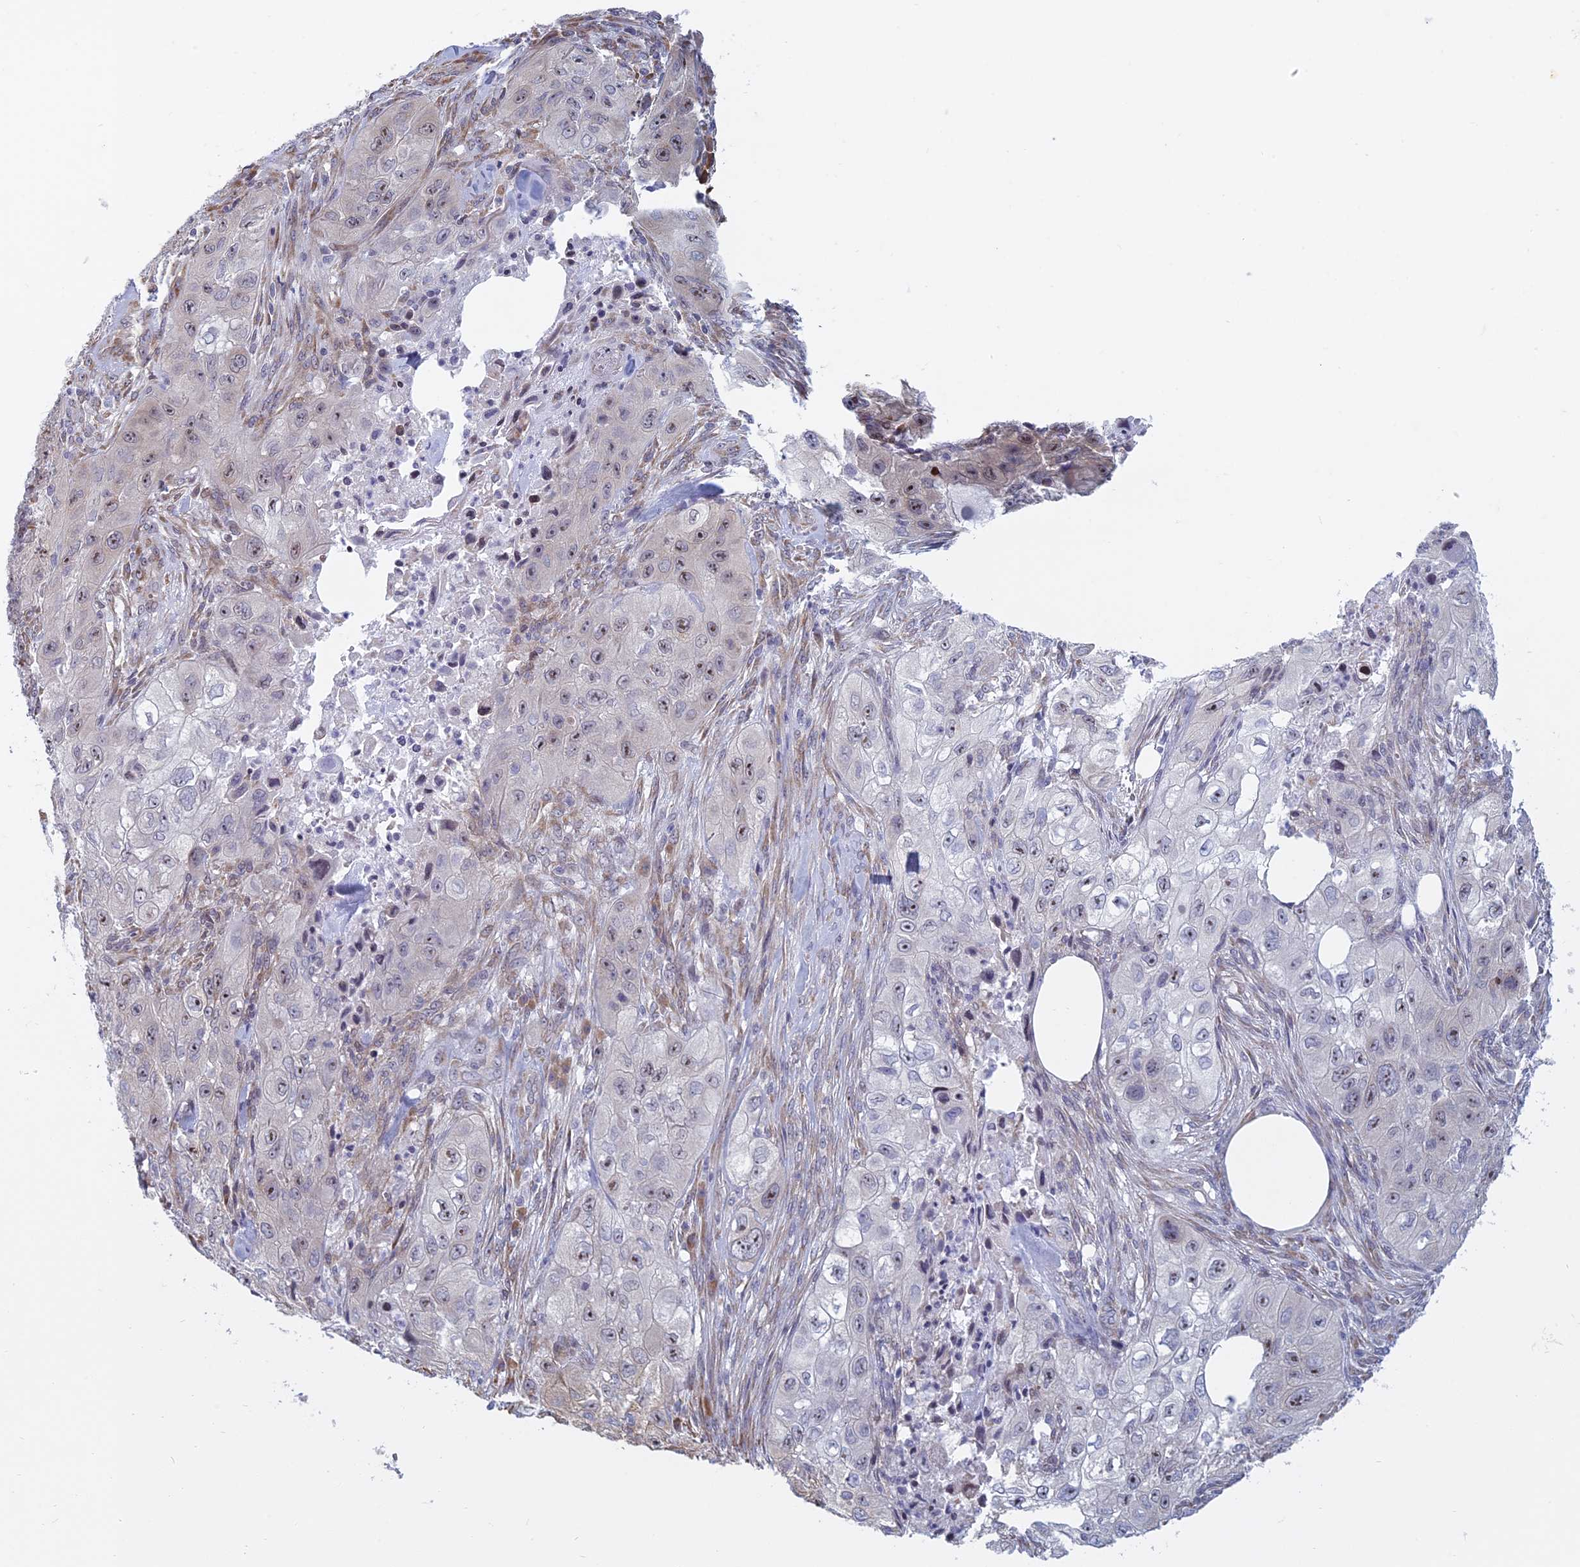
{"staining": {"intensity": "moderate", "quantity": "25%-75%", "location": "nuclear"}, "tissue": "skin cancer", "cell_type": "Tumor cells", "image_type": "cancer", "snomed": [{"axis": "morphology", "description": "Squamous cell carcinoma, NOS"}, {"axis": "topography", "description": "Skin"}, {"axis": "topography", "description": "Subcutis"}], "caption": "Immunohistochemical staining of skin cancer (squamous cell carcinoma) reveals medium levels of moderate nuclear staining in approximately 25%-75% of tumor cells.", "gene": "RPS19BP1", "patient": {"sex": "male", "age": 73}}